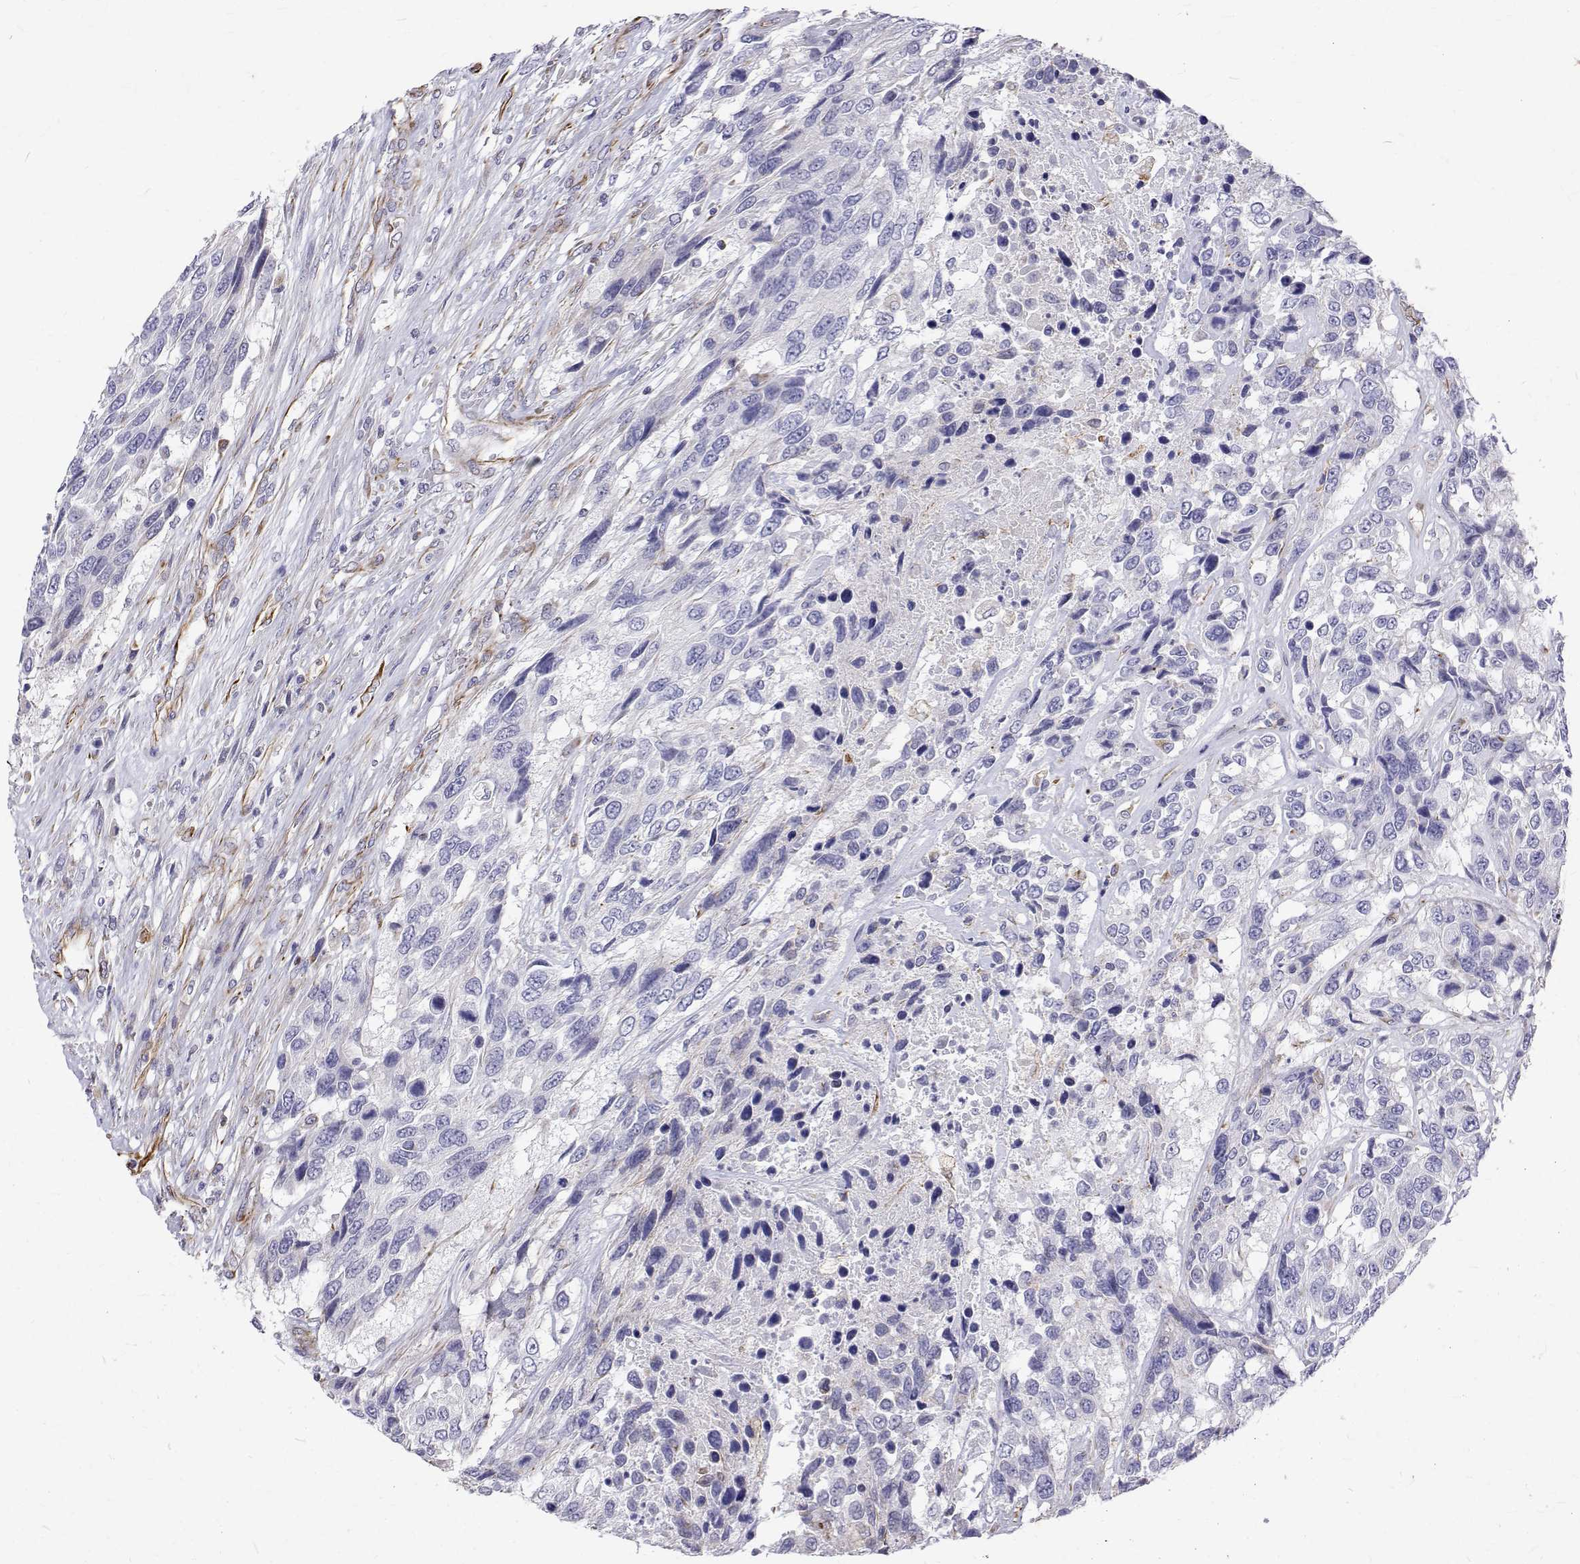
{"staining": {"intensity": "negative", "quantity": "none", "location": "none"}, "tissue": "urothelial cancer", "cell_type": "Tumor cells", "image_type": "cancer", "snomed": [{"axis": "morphology", "description": "Urothelial carcinoma, High grade"}, {"axis": "topography", "description": "Urinary bladder"}], "caption": "Immunohistochemistry histopathology image of neoplastic tissue: urothelial cancer stained with DAB (3,3'-diaminobenzidine) demonstrates no significant protein expression in tumor cells.", "gene": "OPRPN", "patient": {"sex": "female", "age": 70}}